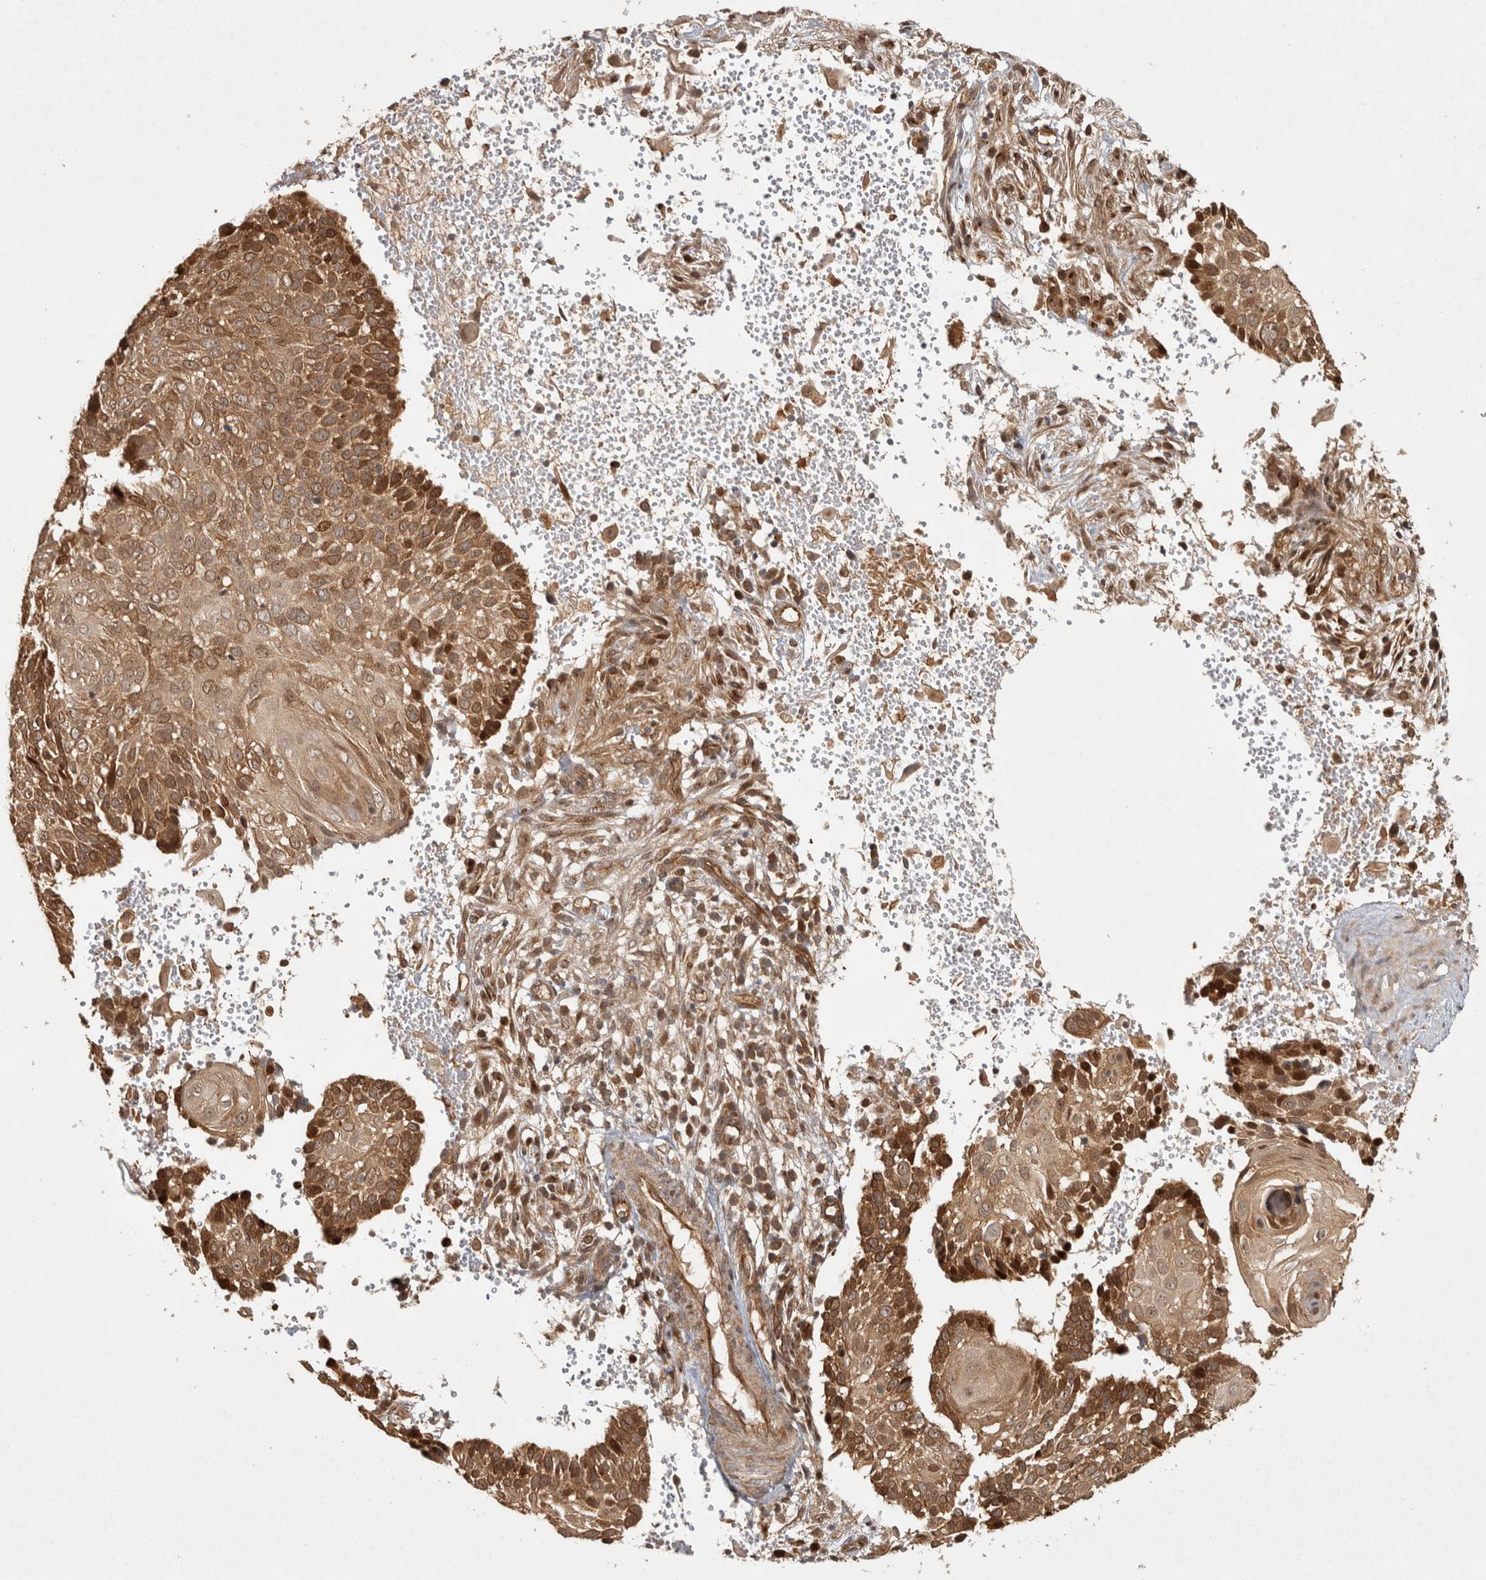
{"staining": {"intensity": "moderate", "quantity": ">75%", "location": "cytoplasmic/membranous,nuclear"}, "tissue": "cervical cancer", "cell_type": "Tumor cells", "image_type": "cancer", "snomed": [{"axis": "morphology", "description": "Squamous cell carcinoma, NOS"}, {"axis": "topography", "description": "Cervix"}], "caption": "Cervical cancer (squamous cell carcinoma) was stained to show a protein in brown. There is medium levels of moderate cytoplasmic/membranous and nuclear positivity in approximately >75% of tumor cells.", "gene": "CAMSAP2", "patient": {"sex": "female", "age": 74}}